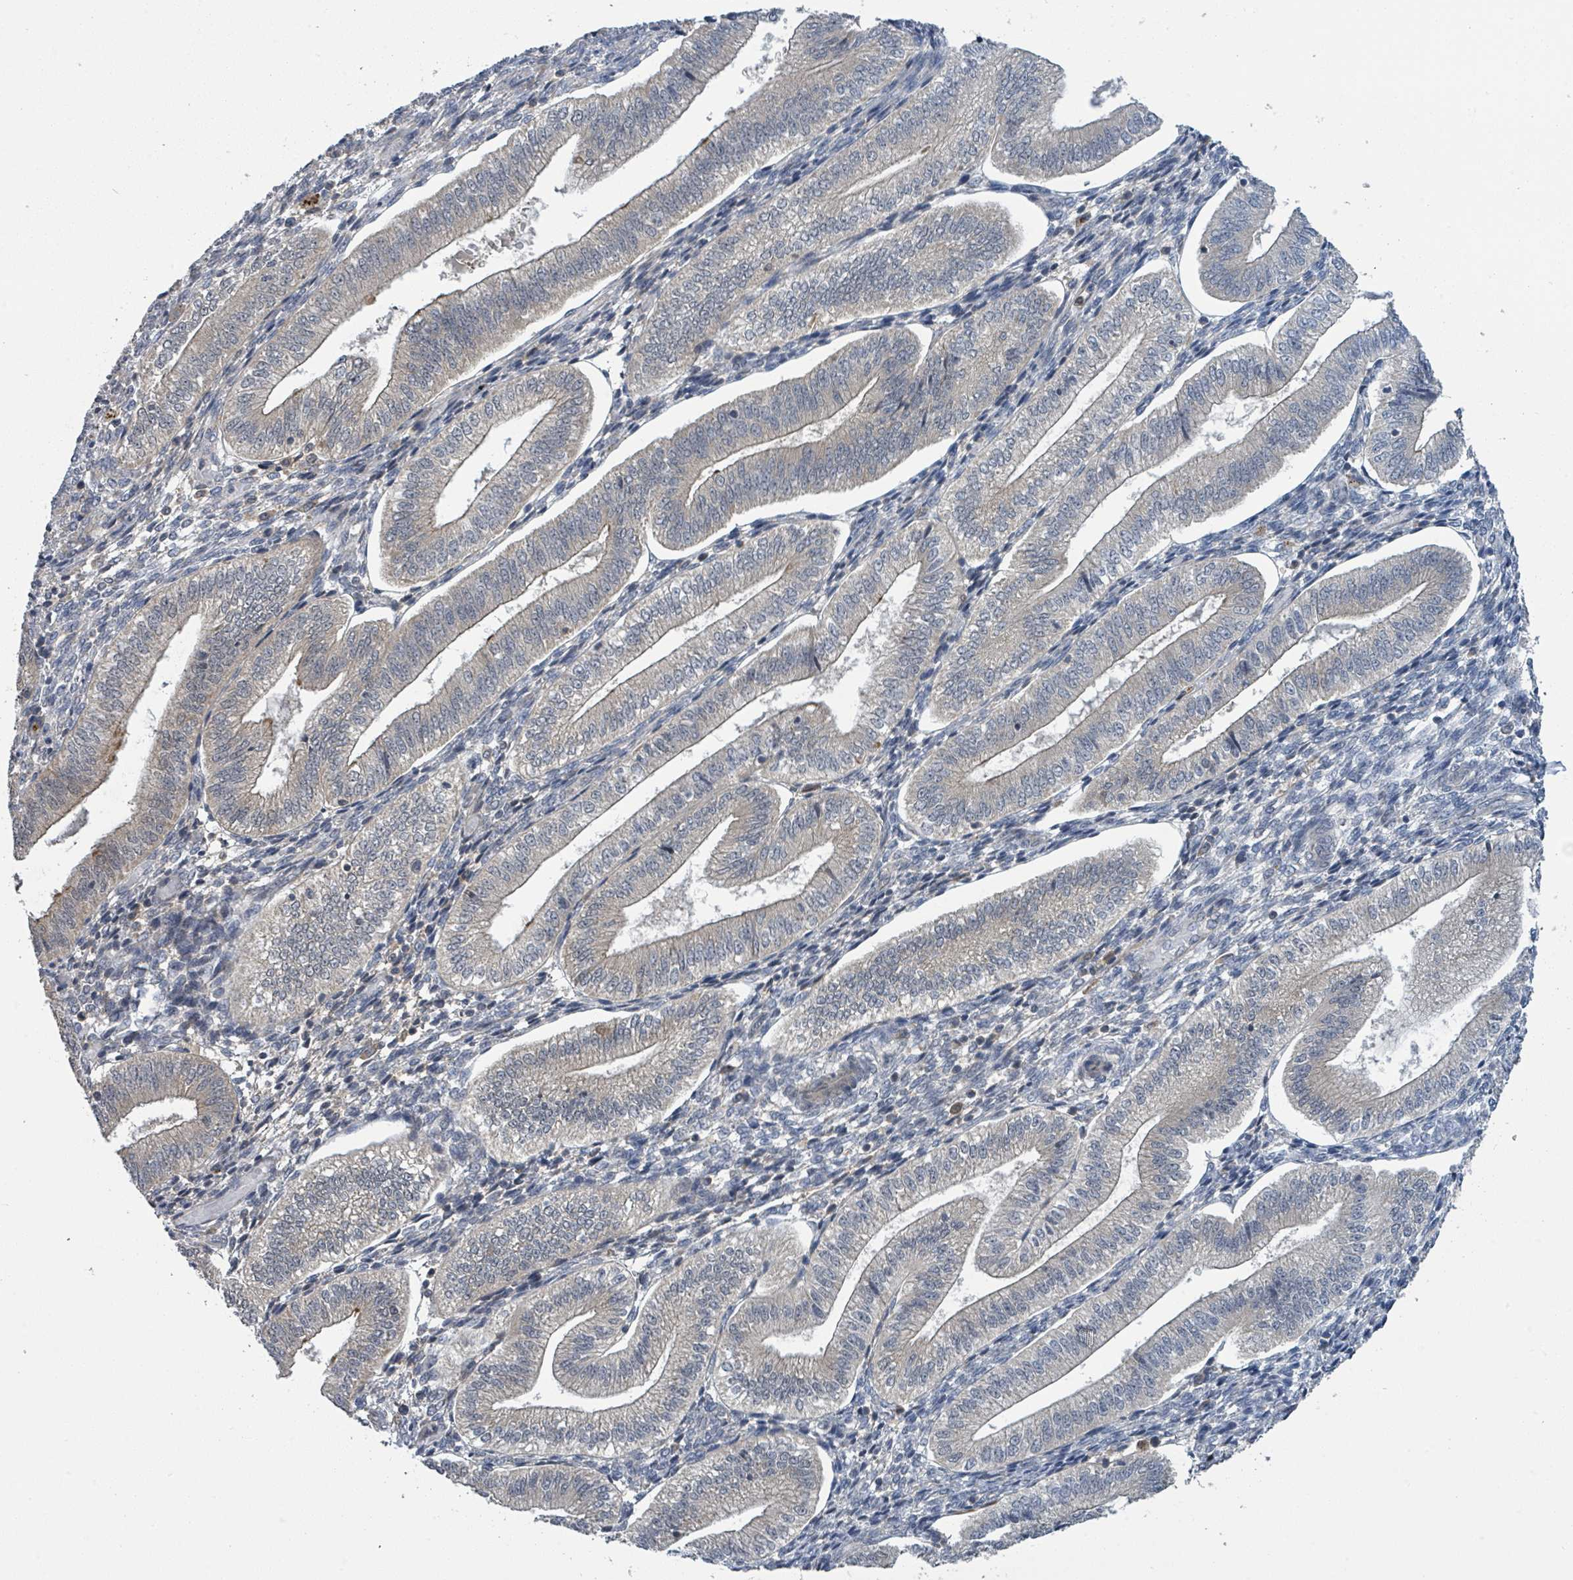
{"staining": {"intensity": "weak", "quantity": "25%-75%", "location": "cytoplasmic/membranous"}, "tissue": "endometrium", "cell_type": "Cells in endometrial stroma", "image_type": "normal", "snomed": [{"axis": "morphology", "description": "Normal tissue, NOS"}, {"axis": "topography", "description": "Endometrium"}], "caption": "Protein expression analysis of normal endometrium demonstrates weak cytoplasmic/membranous positivity in approximately 25%-75% of cells in endometrial stroma.", "gene": "CCDC121", "patient": {"sex": "female", "age": 34}}